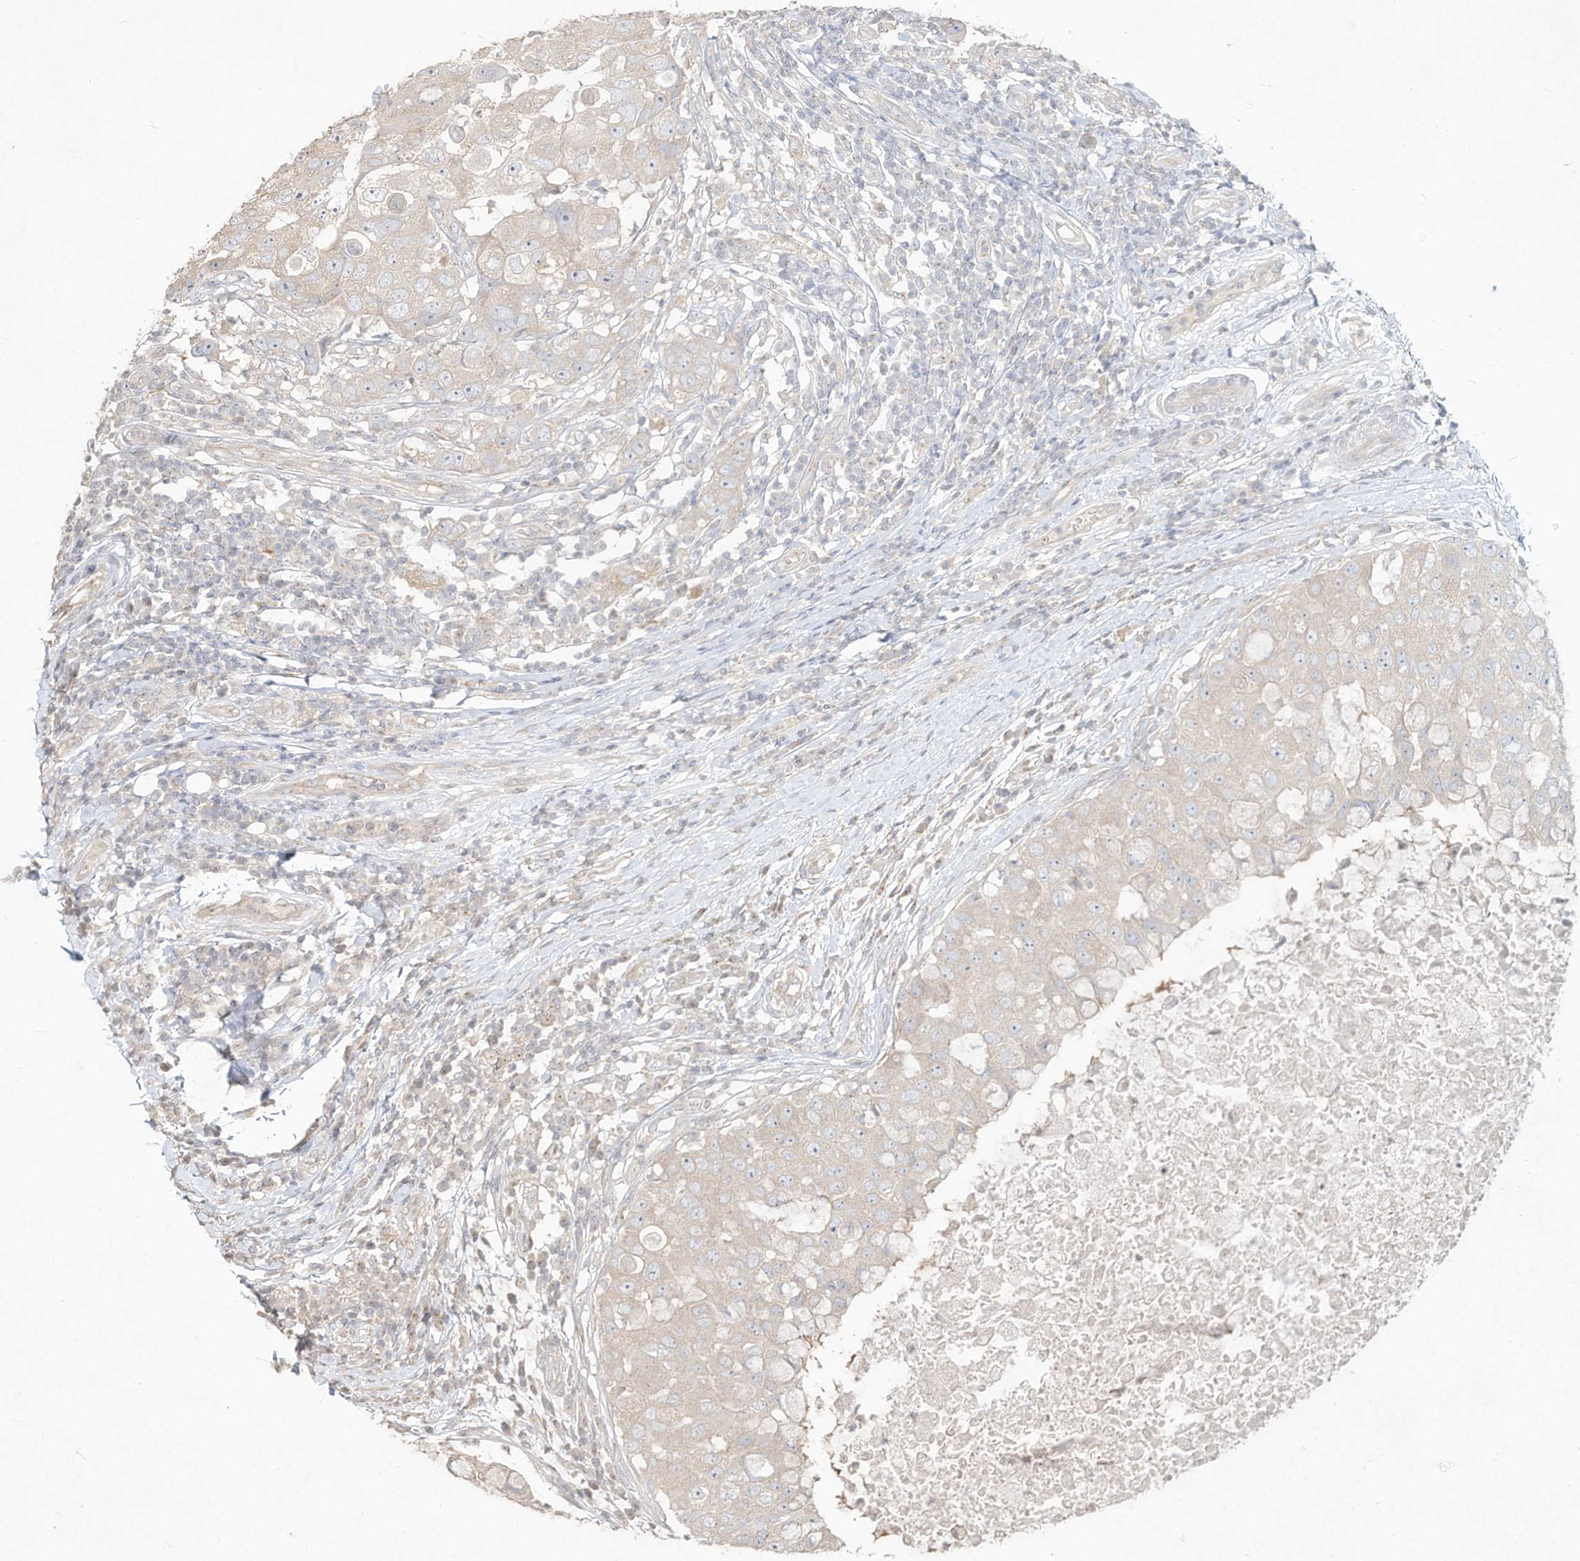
{"staining": {"intensity": "negative", "quantity": "none", "location": "none"}, "tissue": "breast cancer", "cell_type": "Tumor cells", "image_type": "cancer", "snomed": [{"axis": "morphology", "description": "Duct carcinoma"}, {"axis": "topography", "description": "Breast"}], "caption": "Immunohistochemistry photomicrograph of breast infiltrating ductal carcinoma stained for a protein (brown), which exhibits no positivity in tumor cells.", "gene": "DYNC1I2", "patient": {"sex": "female", "age": 27}}